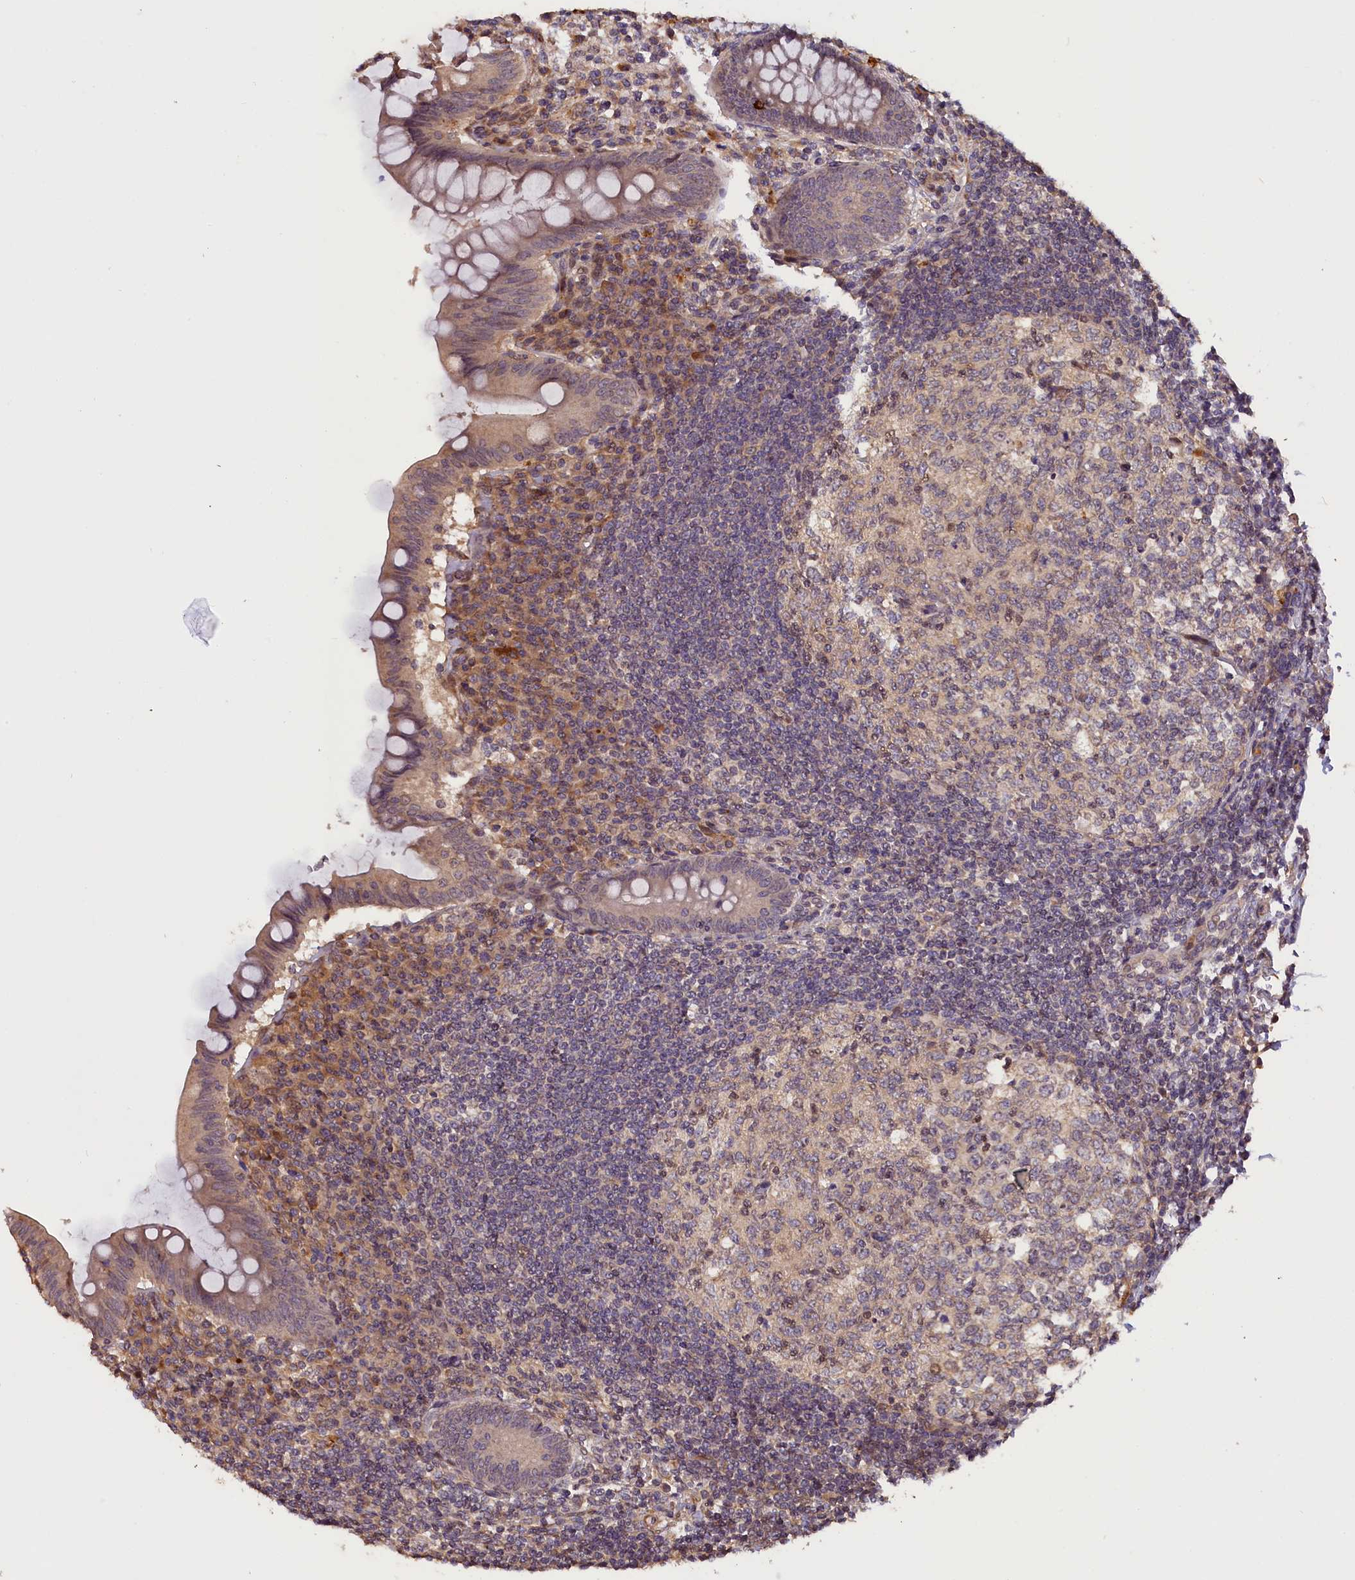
{"staining": {"intensity": "weak", "quantity": ">75%", "location": "cytoplasmic/membranous"}, "tissue": "appendix", "cell_type": "Glandular cells", "image_type": "normal", "snomed": [{"axis": "morphology", "description": "Normal tissue, NOS"}, {"axis": "topography", "description": "Appendix"}], "caption": "Protein expression analysis of unremarkable human appendix reveals weak cytoplasmic/membranous positivity in about >75% of glandular cells.", "gene": "DNAJB9", "patient": {"sex": "female", "age": 33}}